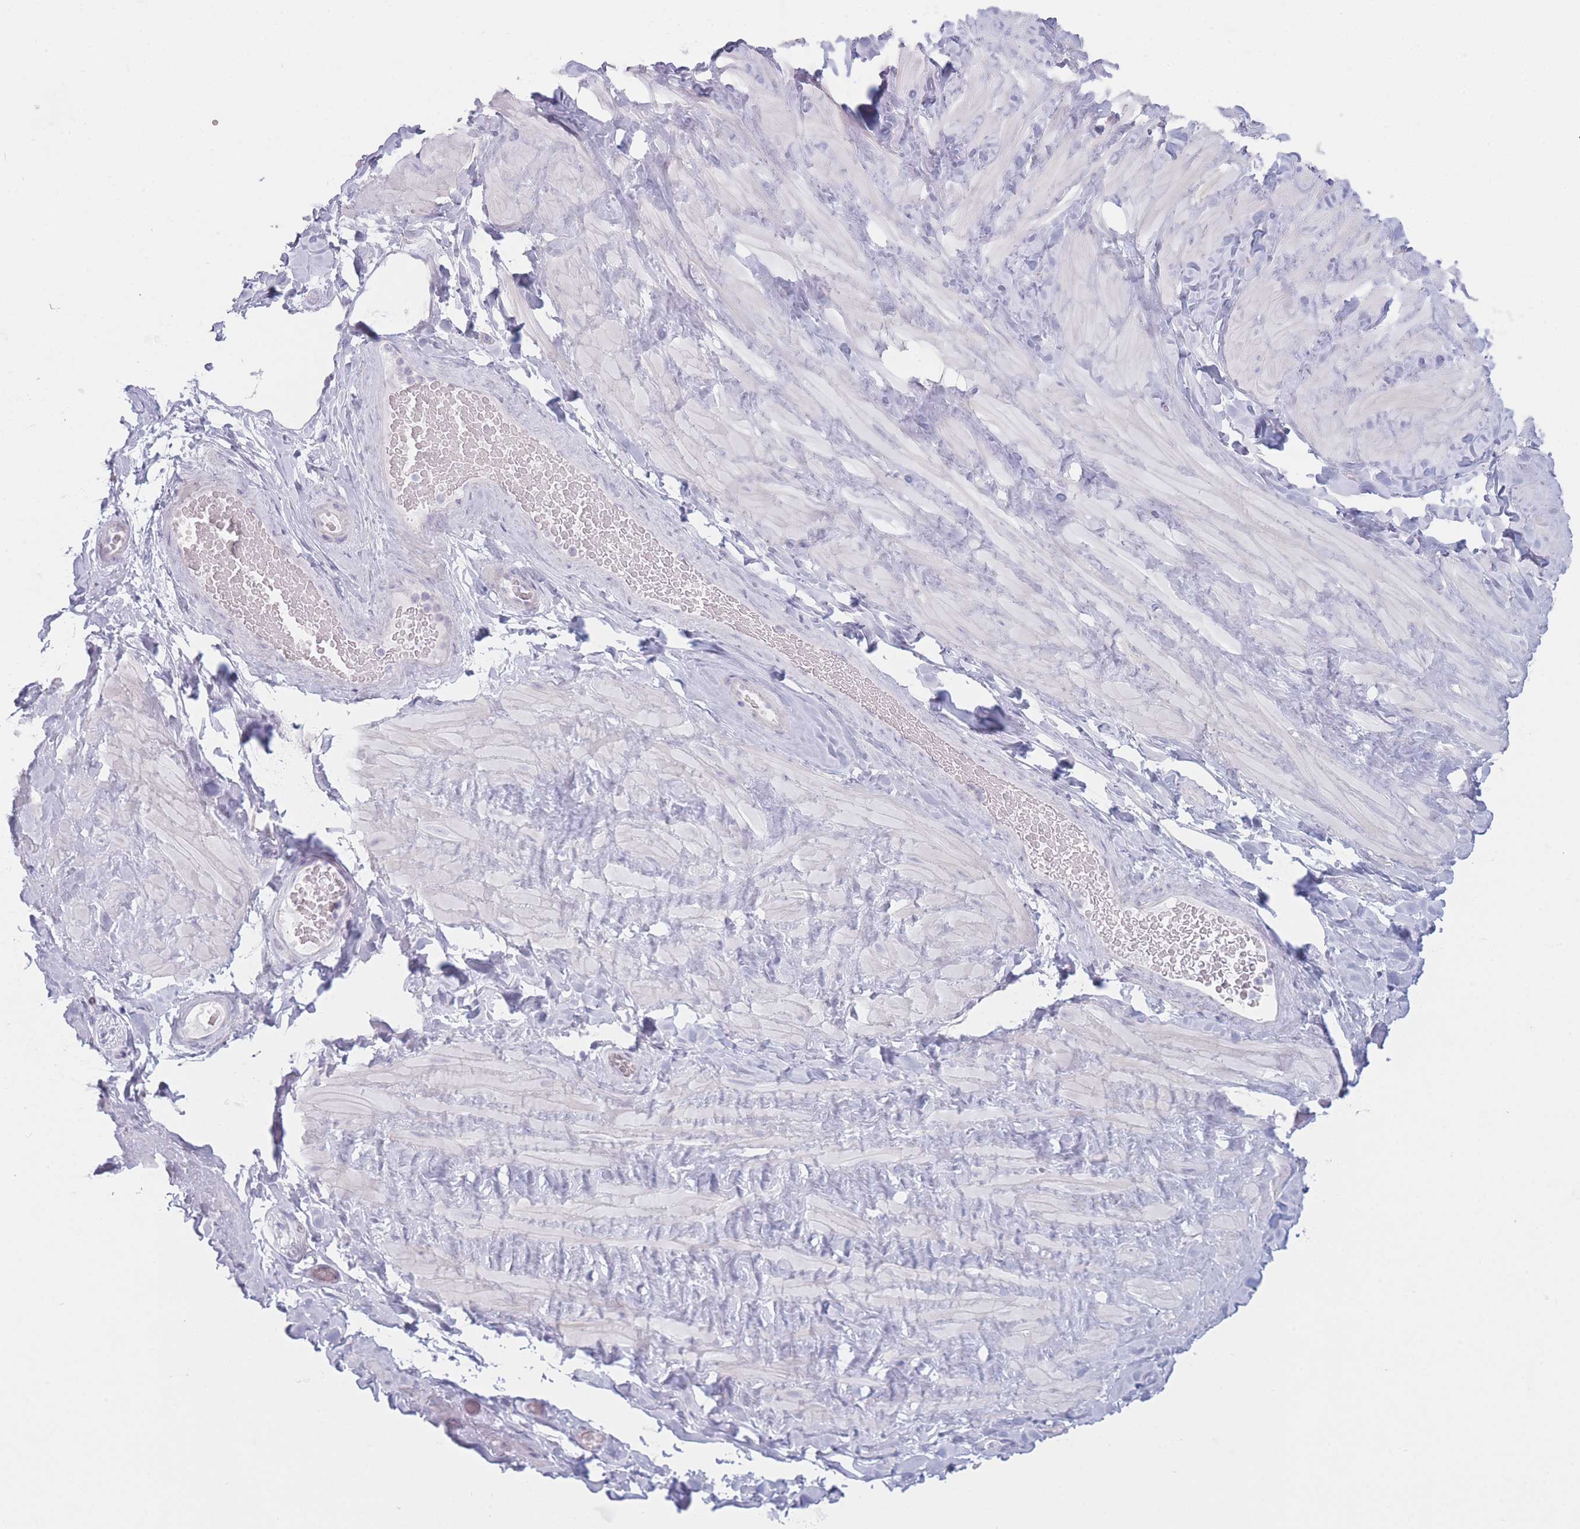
{"staining": {"intensity": "negative", "quantity": "none", "location": "none"}, "tissue": "soft tissue", "cell_type": "Chondrocytes", "image_type": "normal", "snomed": [{"axis": "morphology", "description": "Normal tissue, NOS"}, {"axis": "topography", "description": "Soft tissue"}, {"axis": "topography", "description": "Vascular tissue"}], "caption": "Image shows no significant protein staining in chondrocytes of normal soft tissue.", "gene": "PLEKHG2", "patient": {"sex": "male", "age": 41}}